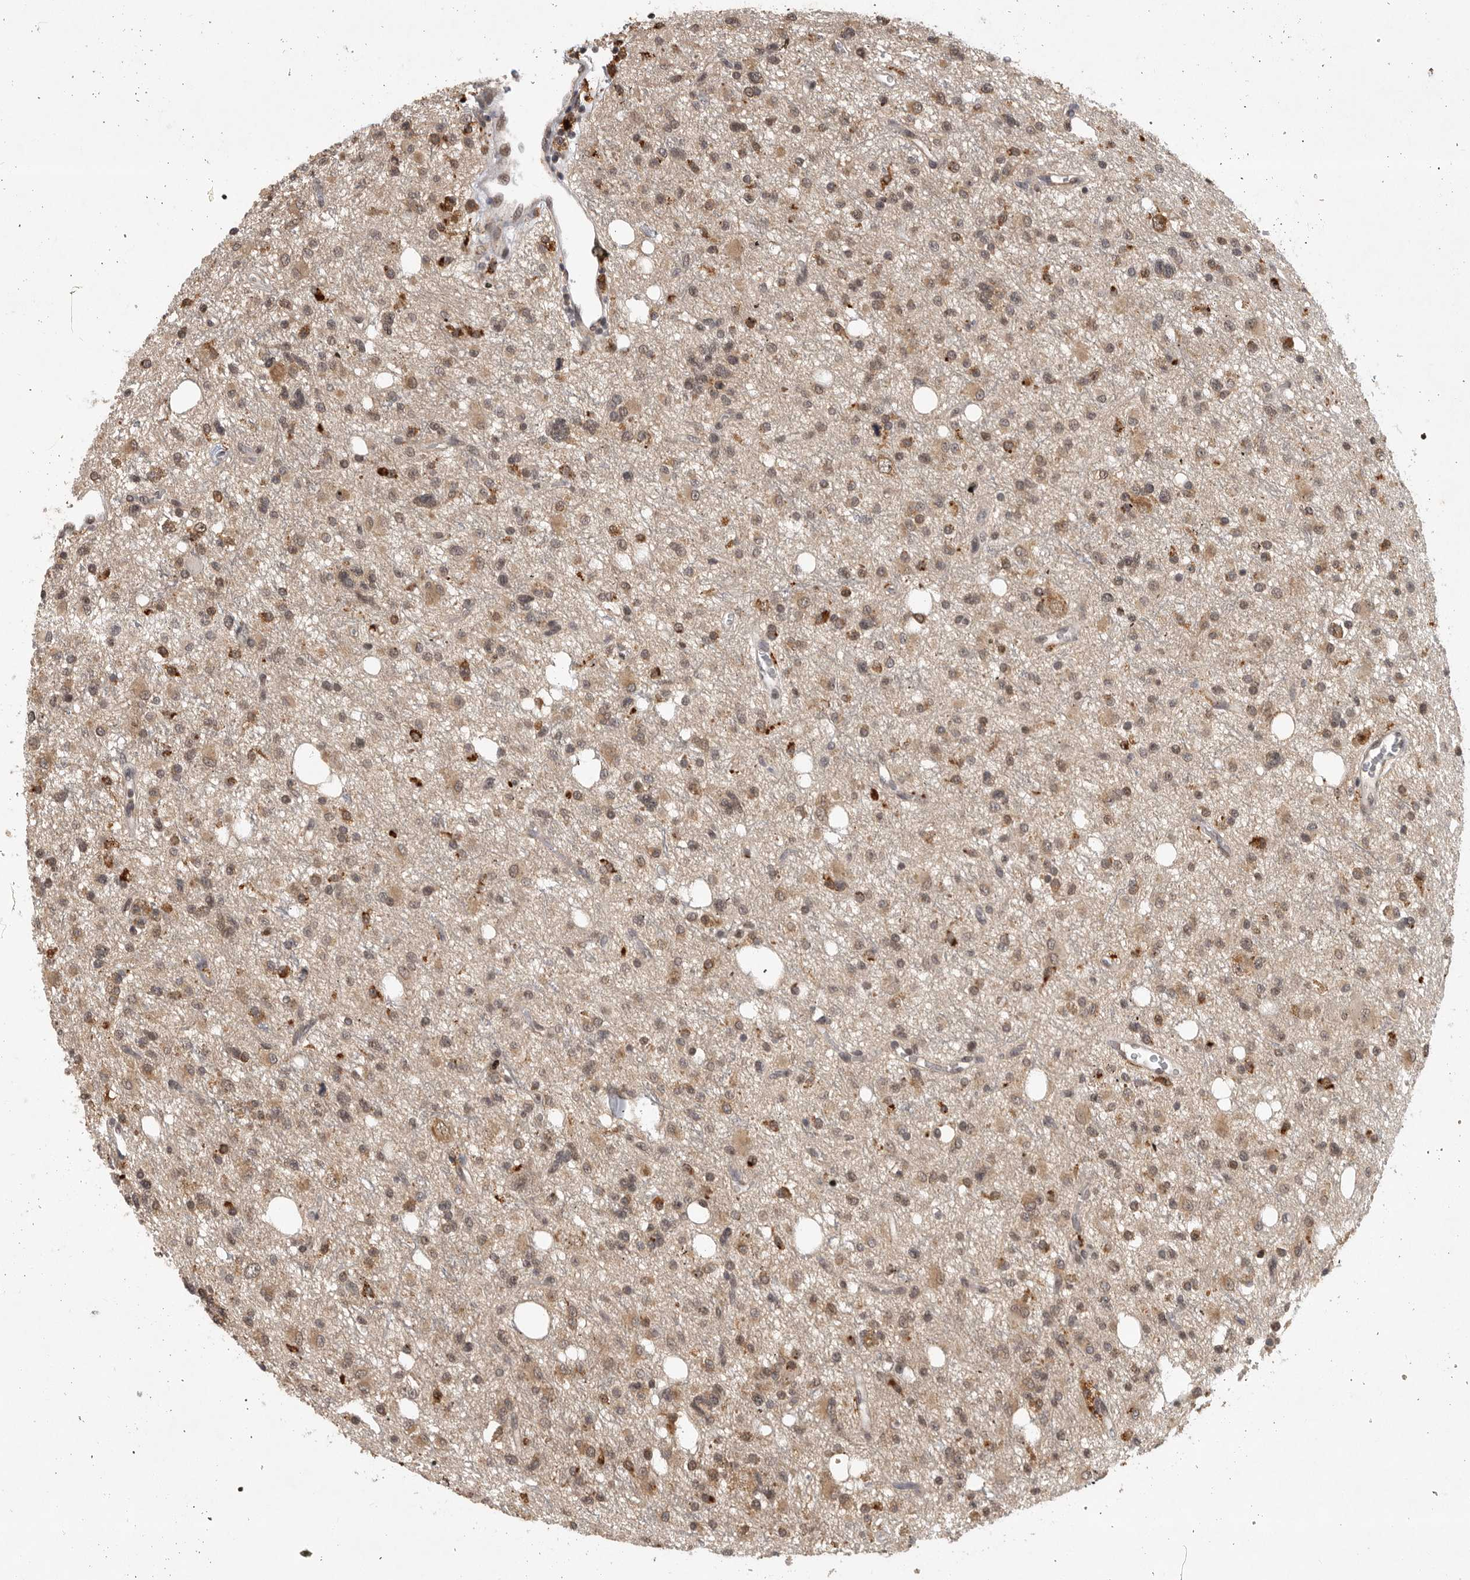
{"staining": {"intensity": "weak", "quantity": "25%-75%", "location": "nuclear"}, "tissue": "glioma", "cell_type": "Tumor cells", "image_type": "cancer", "snomed": [{"axis": "morphology", "description": "Glioma, malignant, High grade"}, {"axis": "topography", "description": "Brain"}], "caption": "High-grade glioma (malignant) stained with a protein marker demonstrates weak staining in tumor cells.", "gene": "ZNF83", "patient": {"sex": "female", "age": 62}}